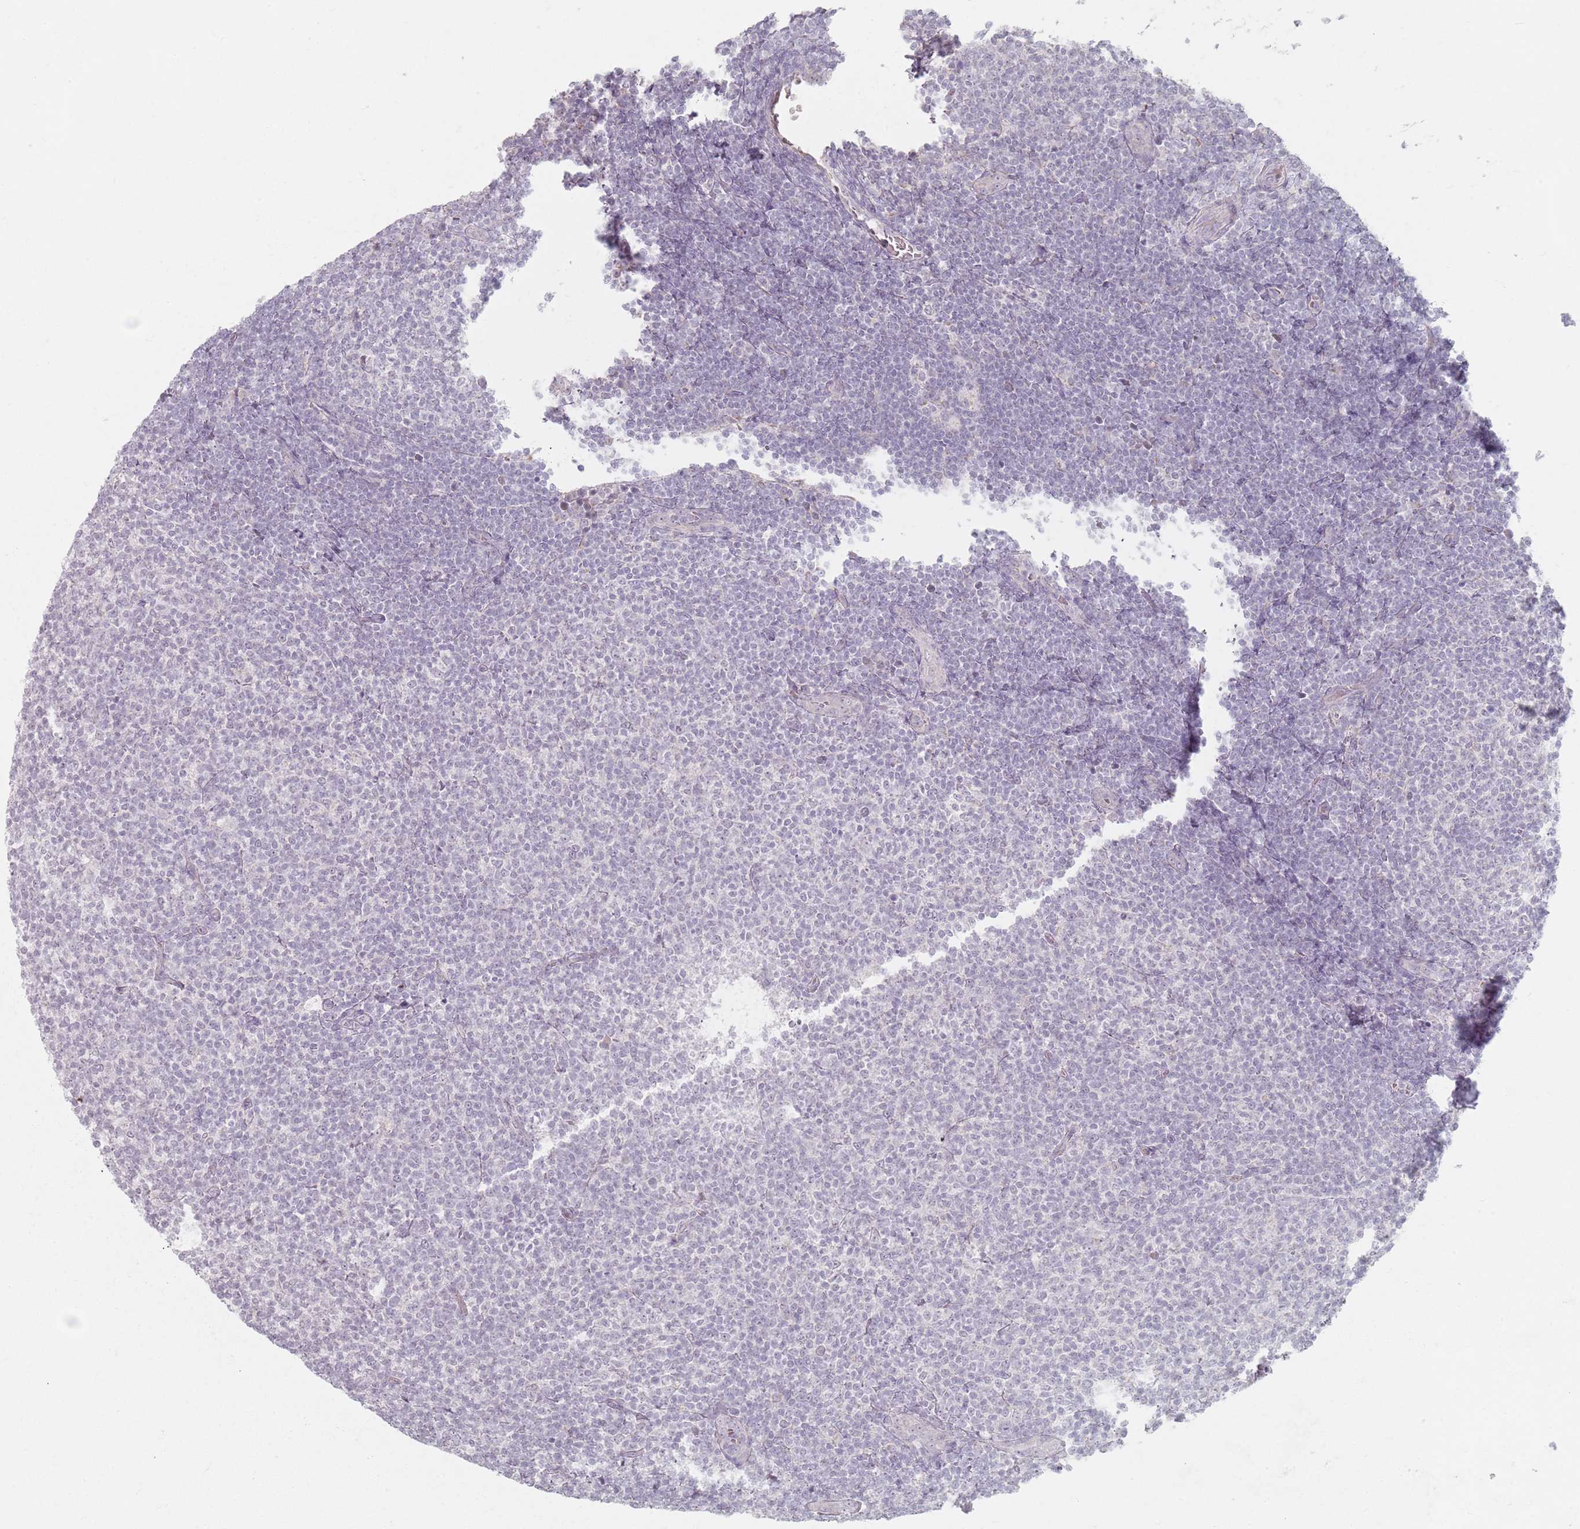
{"staining": {"intensity": "negative", "quantity": "none", "location": "none"}, "tissue": "lymphoma", "cell_type": "Tumor cells", "image_type": "cancer", "snomed": [{"axis": "morphology", "description": "Malignant lymphoma, non-Hodgkin's type, Low grade"}, {"axis": "topography", "description": "Lymph node"}], "caption": "Tumor cells are negative for protein expression in human malignant lymphoma, non-Hodgkin's type (low-grade).", "gene": "PKD2L2", "patient": {"sex": "male", "age": 66}}